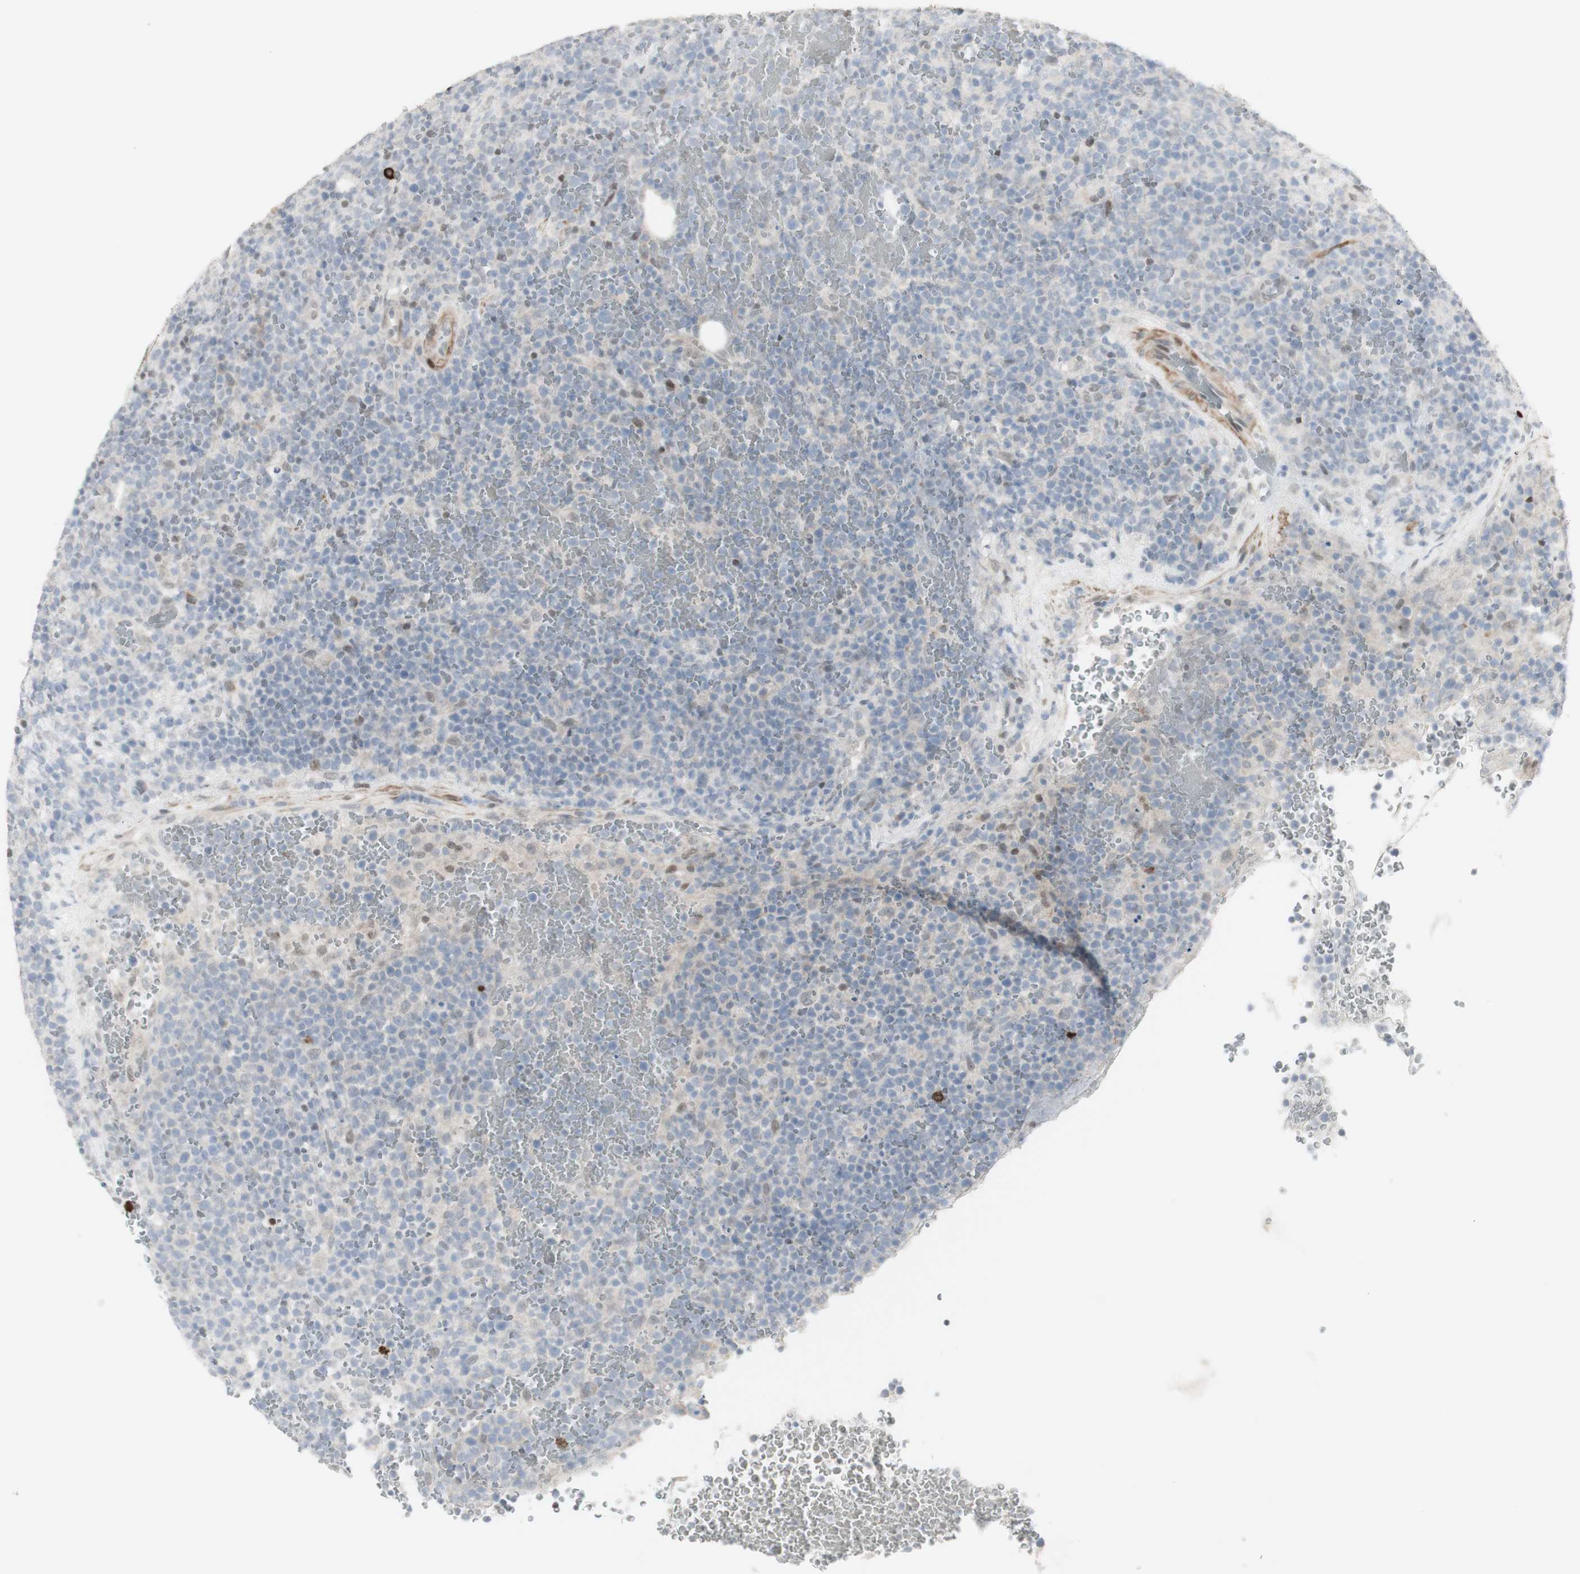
{"staining": {"intensity": "negative", "quantity": "none", "location": "none"}, "tissue": "lymphoma", "cell_type": "Tumor cells", "image_type": "cancer", "snomed": [{"axis": "morphology", "description": "Malignant lymphoma, non-Hodgkin's type, High grade"}, {"axis": "topography", "description": "Lymph node"}], "caption": "DAB (3,3'-diaminobenzidine) immunohistochemical staining of human high-grade malignant lymphoma, non-Hodgkin's type exhibits no significant positivity in tumor cells.", "gene": "C1orf116", "patient": {"sex": "male", "age": 61}}